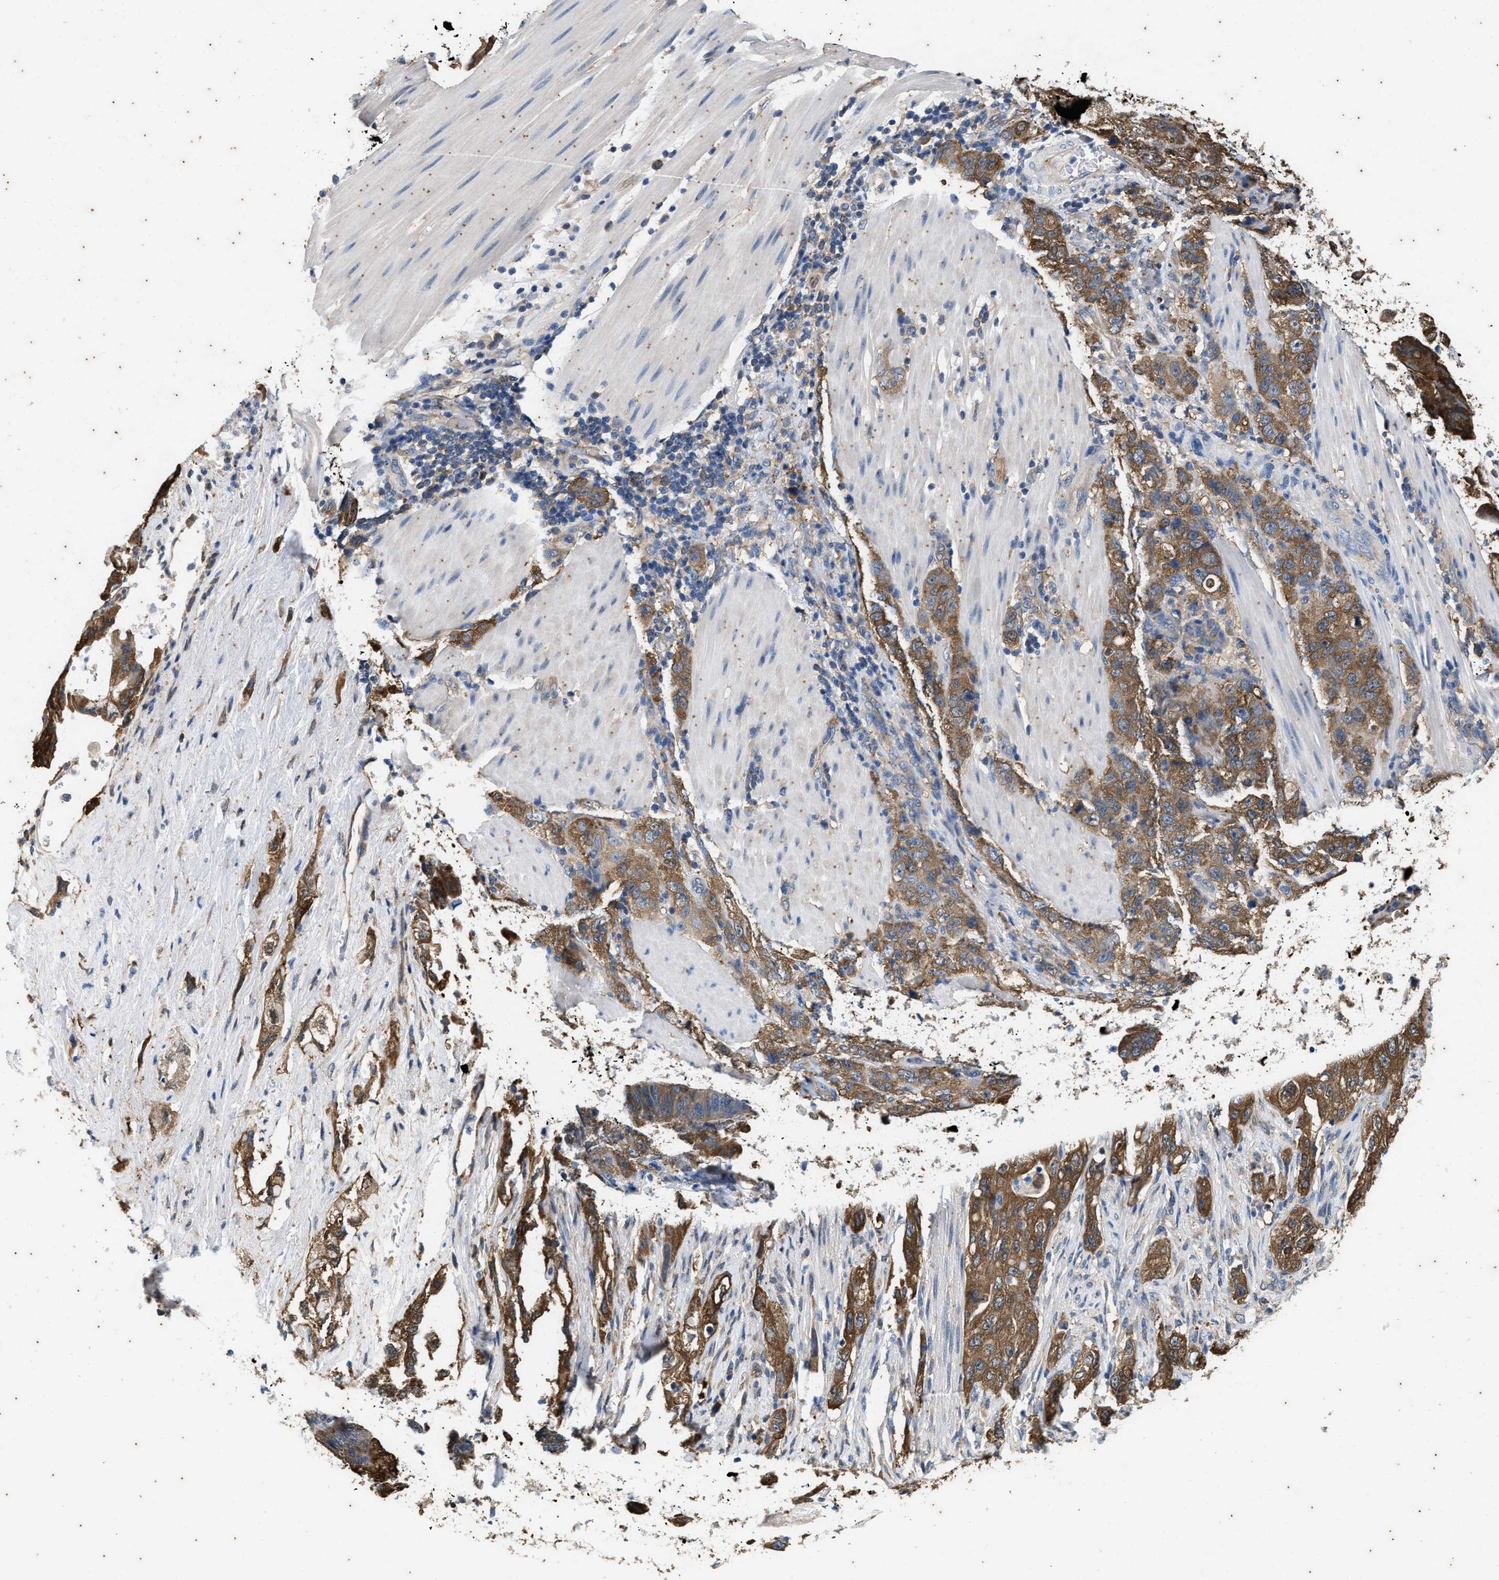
{"staining": {"intensity": "moderate", "quantity": ">75%", "location": "cytoplasmic/membranous"}, "tissue": "pancreatic cancer", "cell_type": "Tumor cells", "image_type": "cancer", "snomed": [{"axis": "morphology", "description": "Adenocarcinoma, NOS"}, {"axis": "topography", "description": "Pancreas"}], "caption": "Immunohistochemical staining of pancreatic adenocarcinoma shows moderate cytoplasmic/membranous protein staining in approximately >75% of tumor cells.", "gene": "COX19", "patient": {"sex": "female", "age": 73}}